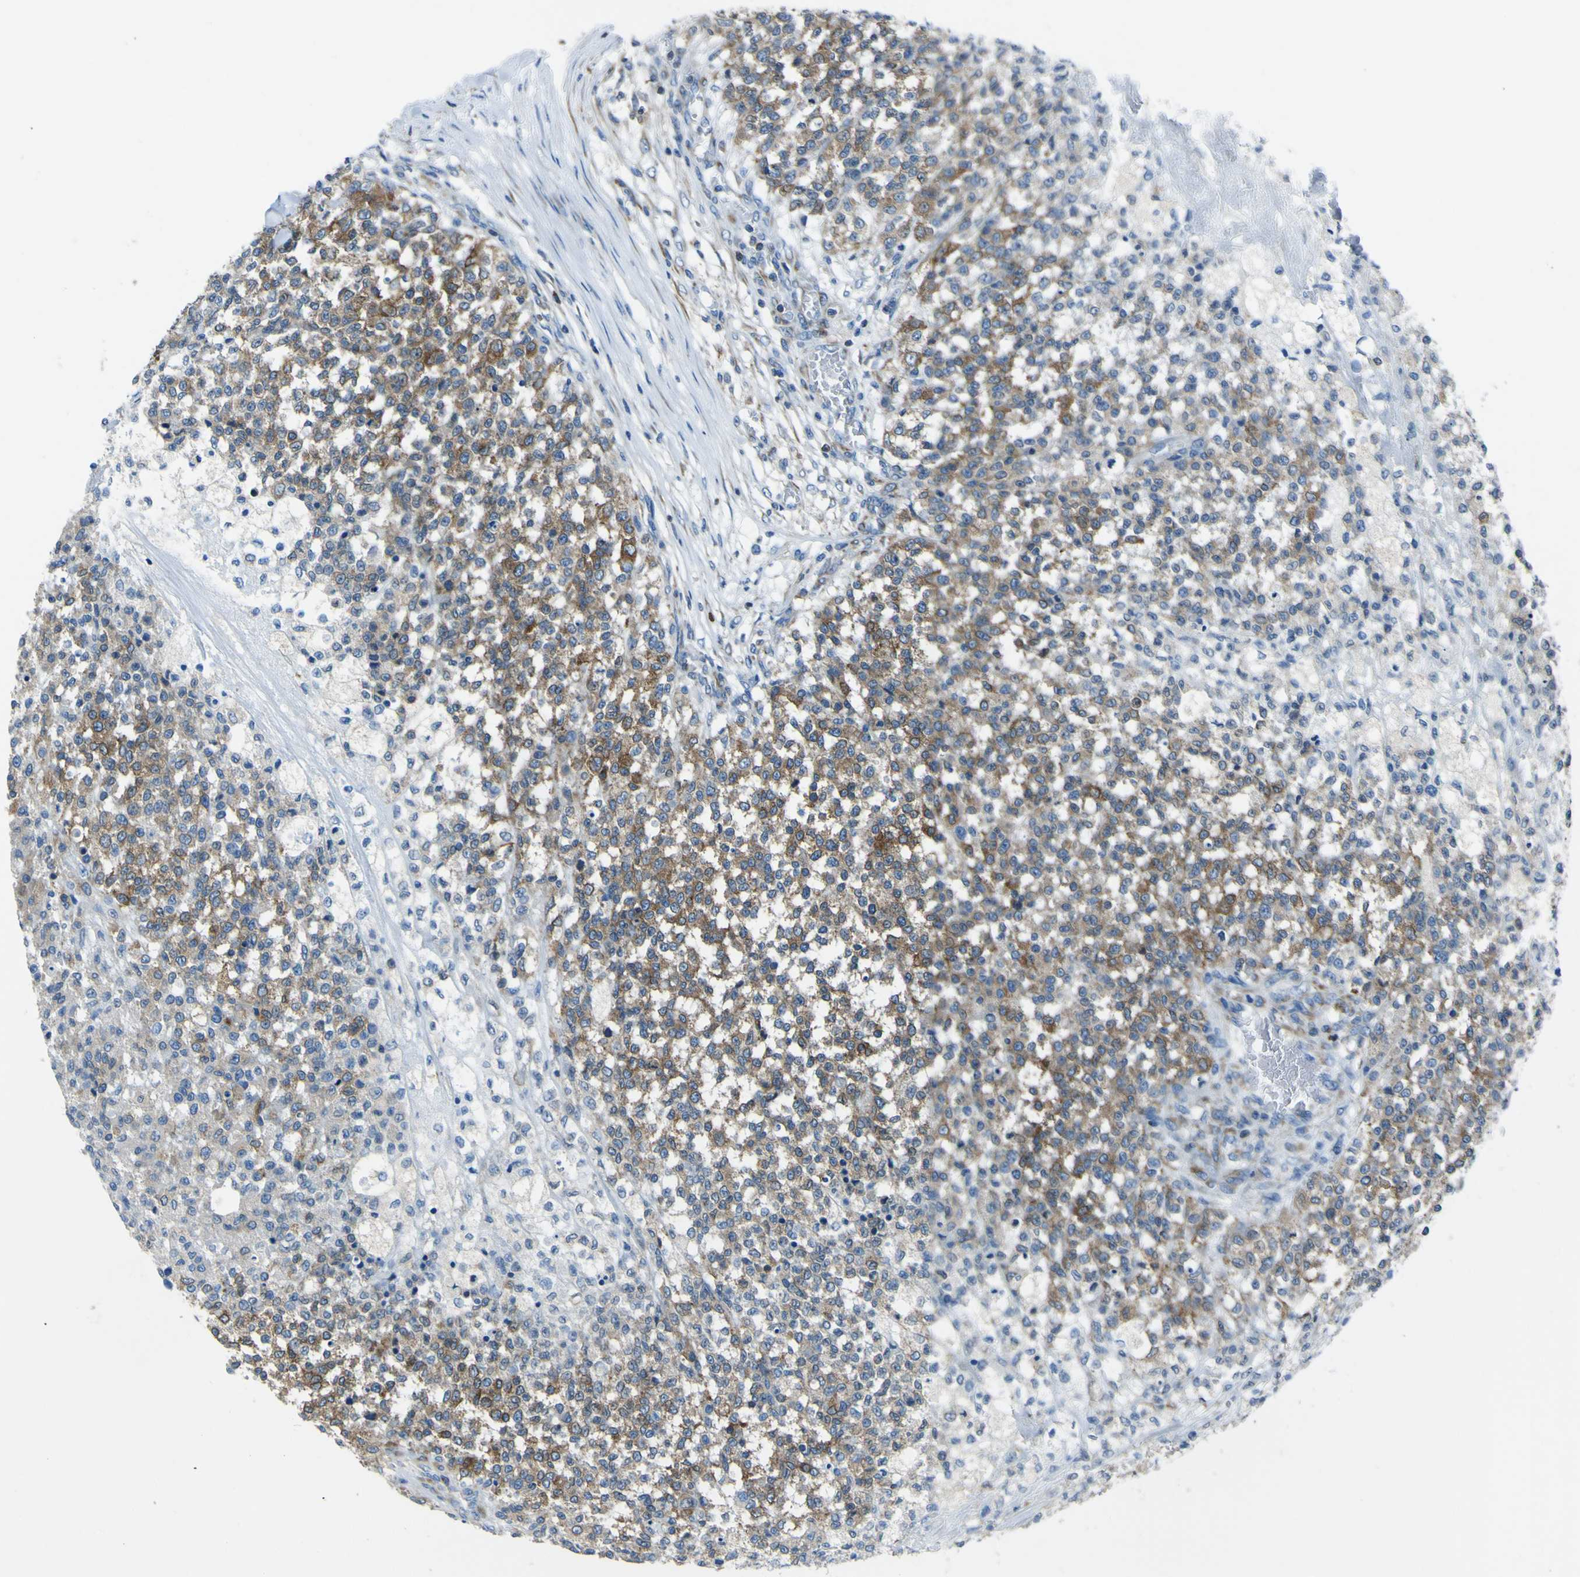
{"staining": {"intensity": "moderate", "quantity": ">75%", "location": "cytoplasmic/membranous"}, "tissue": "testis cancer", "cell_type": "Tumor cells", "image_type": "cancer", "snomed": [{"axis": "morphology", "description": "Seminoma, NOS"}, {"axis": "topography", "description": "Testis"}], "caption": "Tumor cells demonstrate moderate cytoplasmic/membranous positivity in approximately >75% of cells in testis cancer.", "gene": "STIM1", "patient": {"sex": "male", "age": 59}}